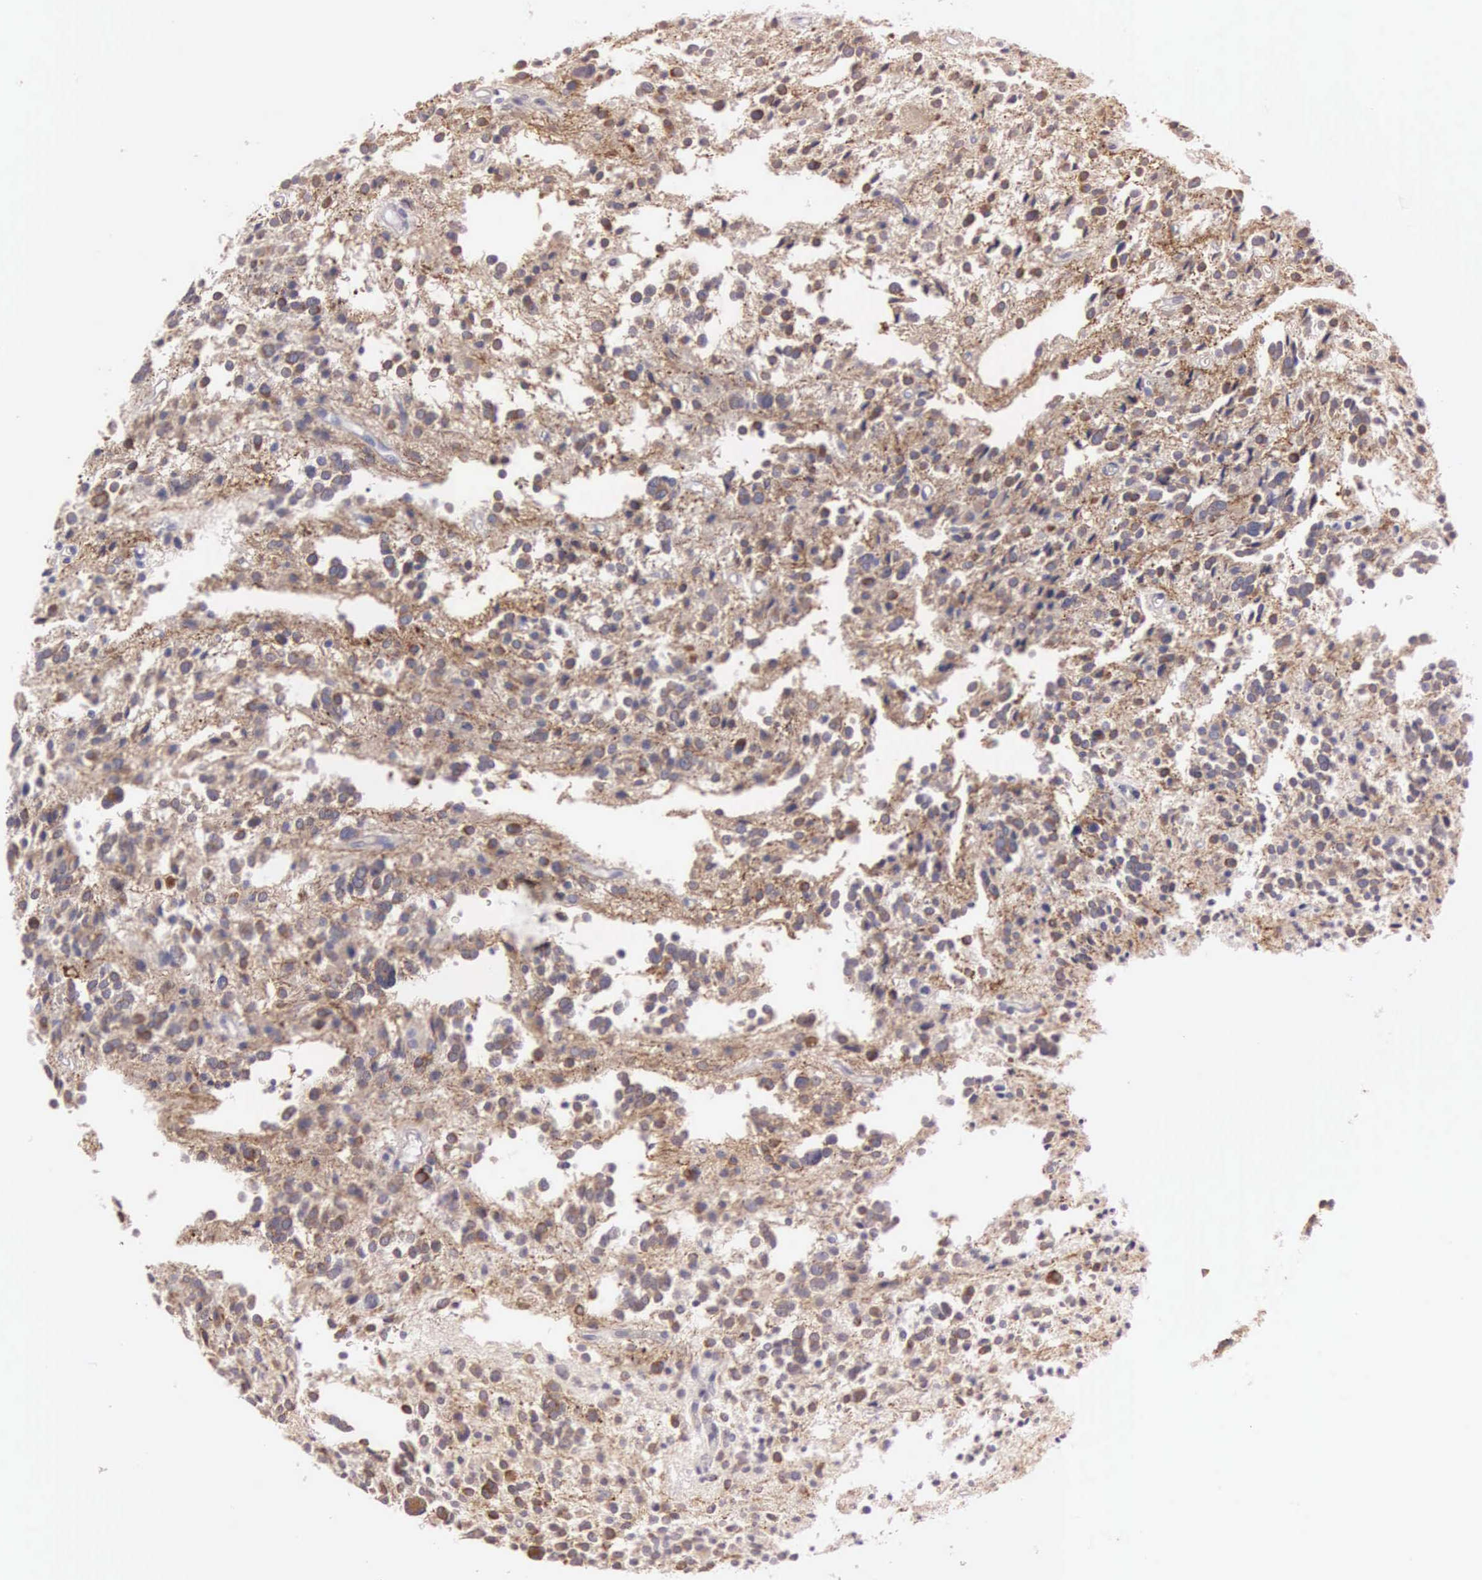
{"staining": {"intensity": "moderate", "quantity": ">75%", "location": "cytoplasmic/membranous"}, "tissue": "glioma", "cell_type": "Tumor cells", "image_type": "cancer", "snomed": [{"axis": "morphology", "description": "Glioma, malignant, Low grade"}, {"axis": "topography", "description": "Brain"}], "caption": "DAB (3,3'-diaminobenzidine) immunohistochemical staining of malignant low-grade glioma displays moderate cytoplasmic/membranous protein expression in about >75% of tumor cells.", "gene": "CEP170B", "patient": {"sex": "female", "age": 36}}